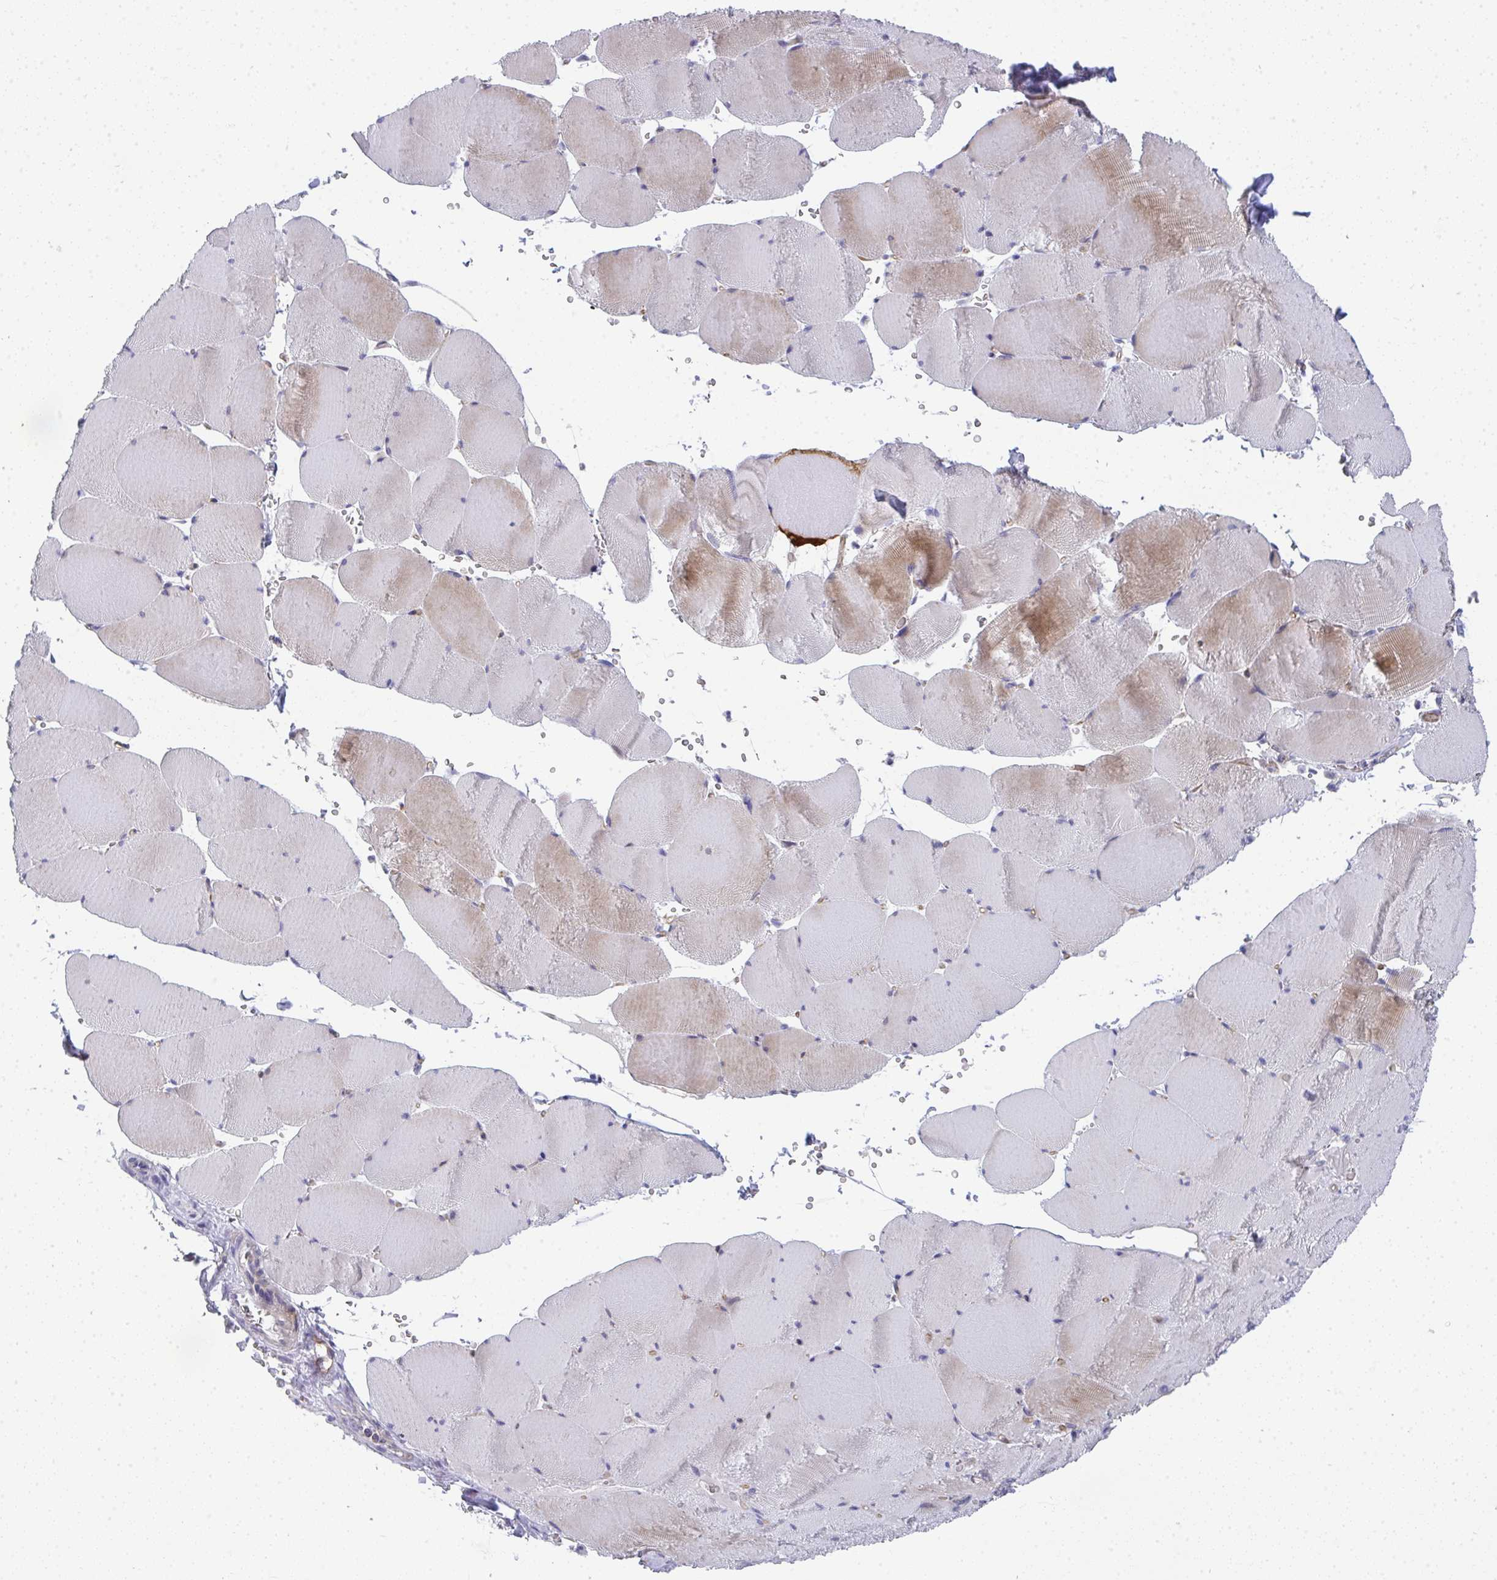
{"staining": {"intensity": "weak", "quantity": "25%-75%", "location": "cytoplasmic/membranous"}, "tissue": "skeletal muscle", "cell_type": "Myocytes", "image_type": "normal", "snomed": [{"axis": "morphology", "description": "Normal tissue, NOS"}, {"axis": "topography", "description": "Skeletal muscle"}, {"axis": "topography", "description": "Head-Neck"}], "caption": "This histopathology image shows immunohistochemistry staining of unremarkable skeletal muscle, with low weak cytoplasmic/membranous staining in approximately 25%-75% of myocytes.", "gene": "TMEM82", "patient": {"sex": "male", "age": 66}}